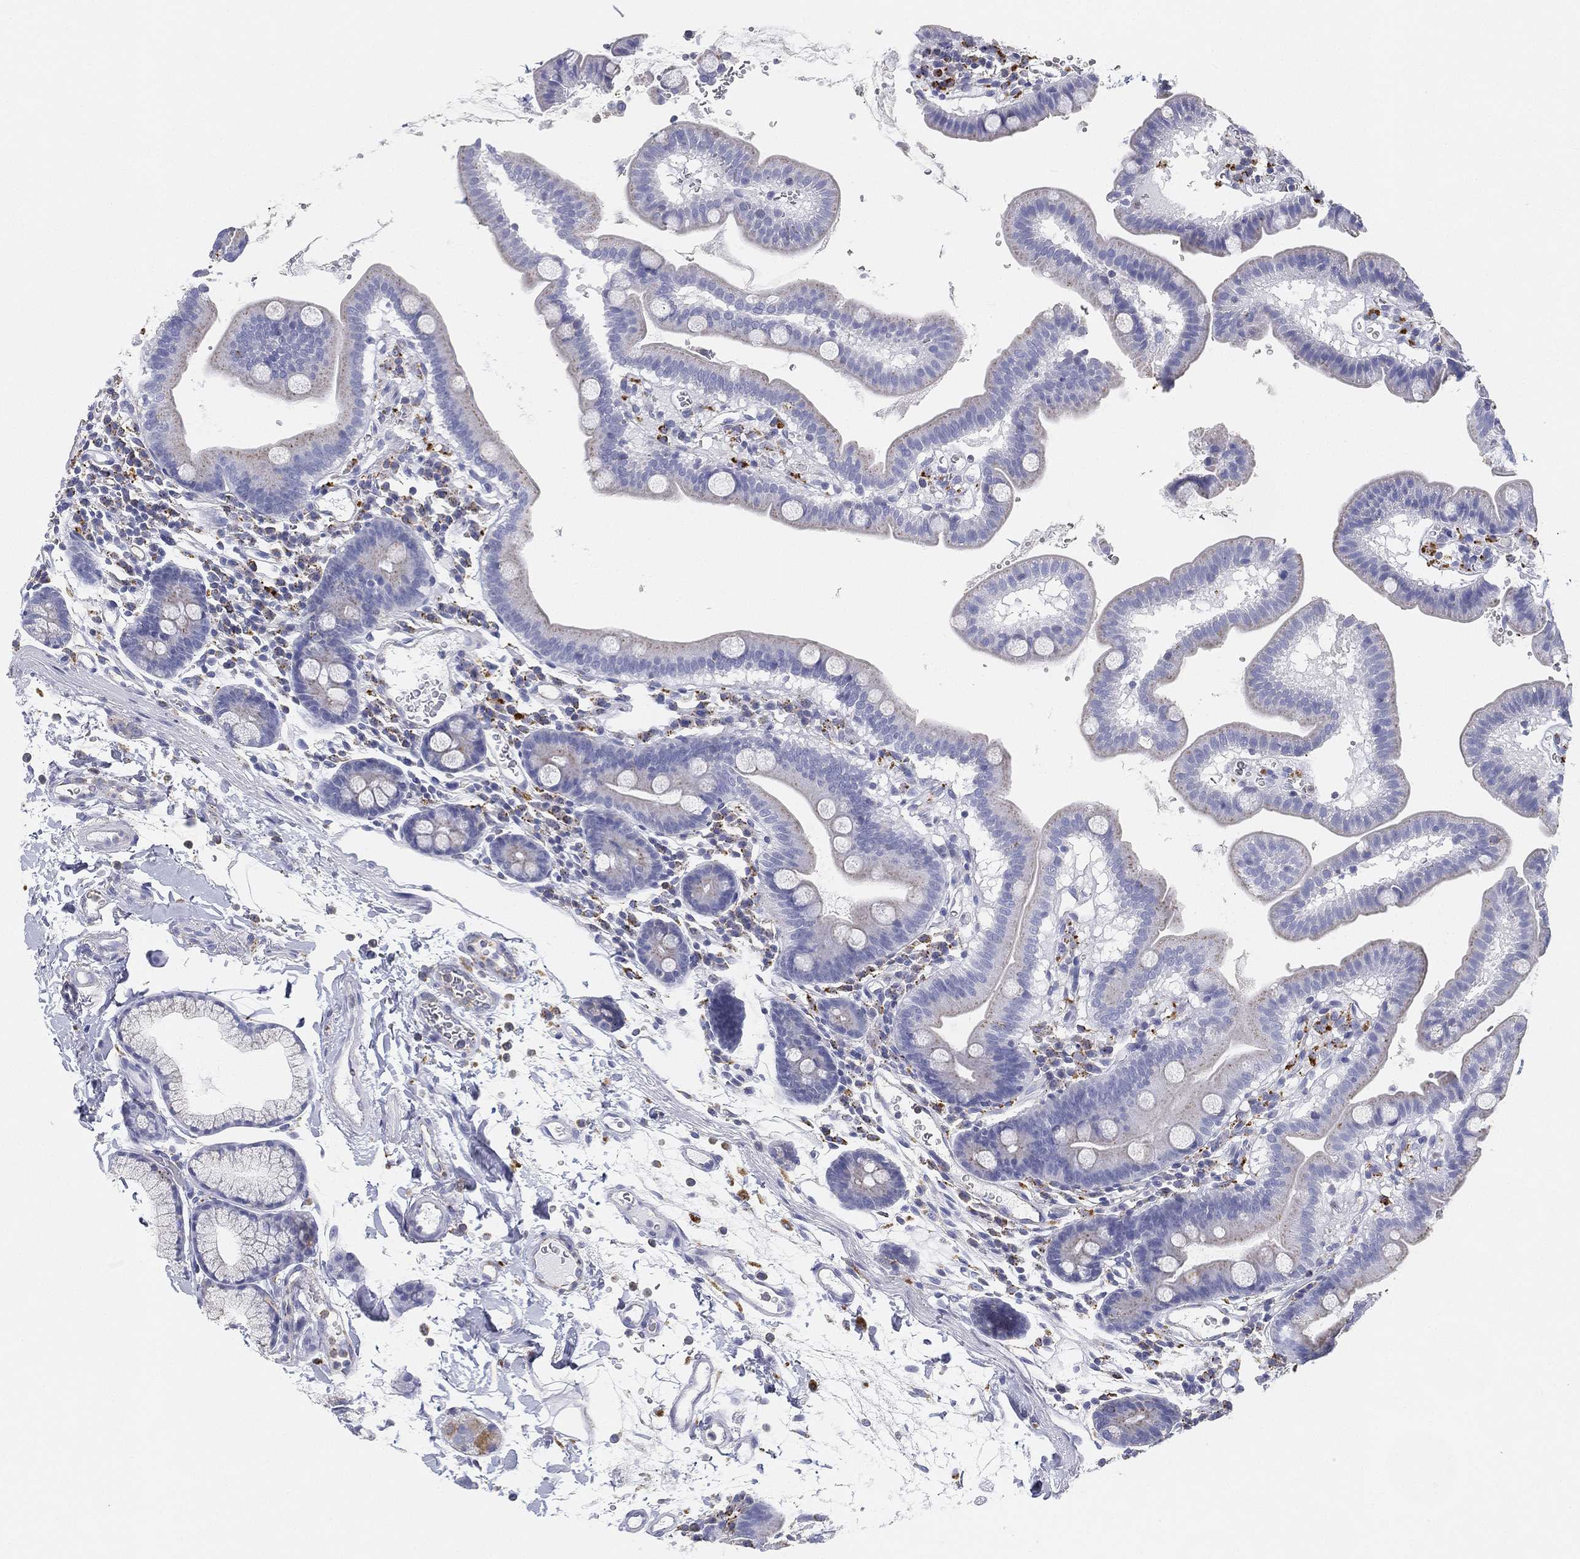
{"staining": {"intensity": "negative", "quantity": "none", "location": "none"}, "tissue": "duodenum", "cell_type": "Glandular cells", "image_type": "normal", "snomed": [{"axis": "morphology", "description": "Normal tissue, NOS"}, {"axis": "topography", "description": "Duodenum"}], "caption": "An IHC histopathology image of normal duodenum is shown. There is no staining in glandular cells of duodenum. (DAB (3,3'-diaminobenzidine) immunohistochemistry, high magnification).", "gene": "NPC2", "patient": {"sex": "male", "age": 59}}